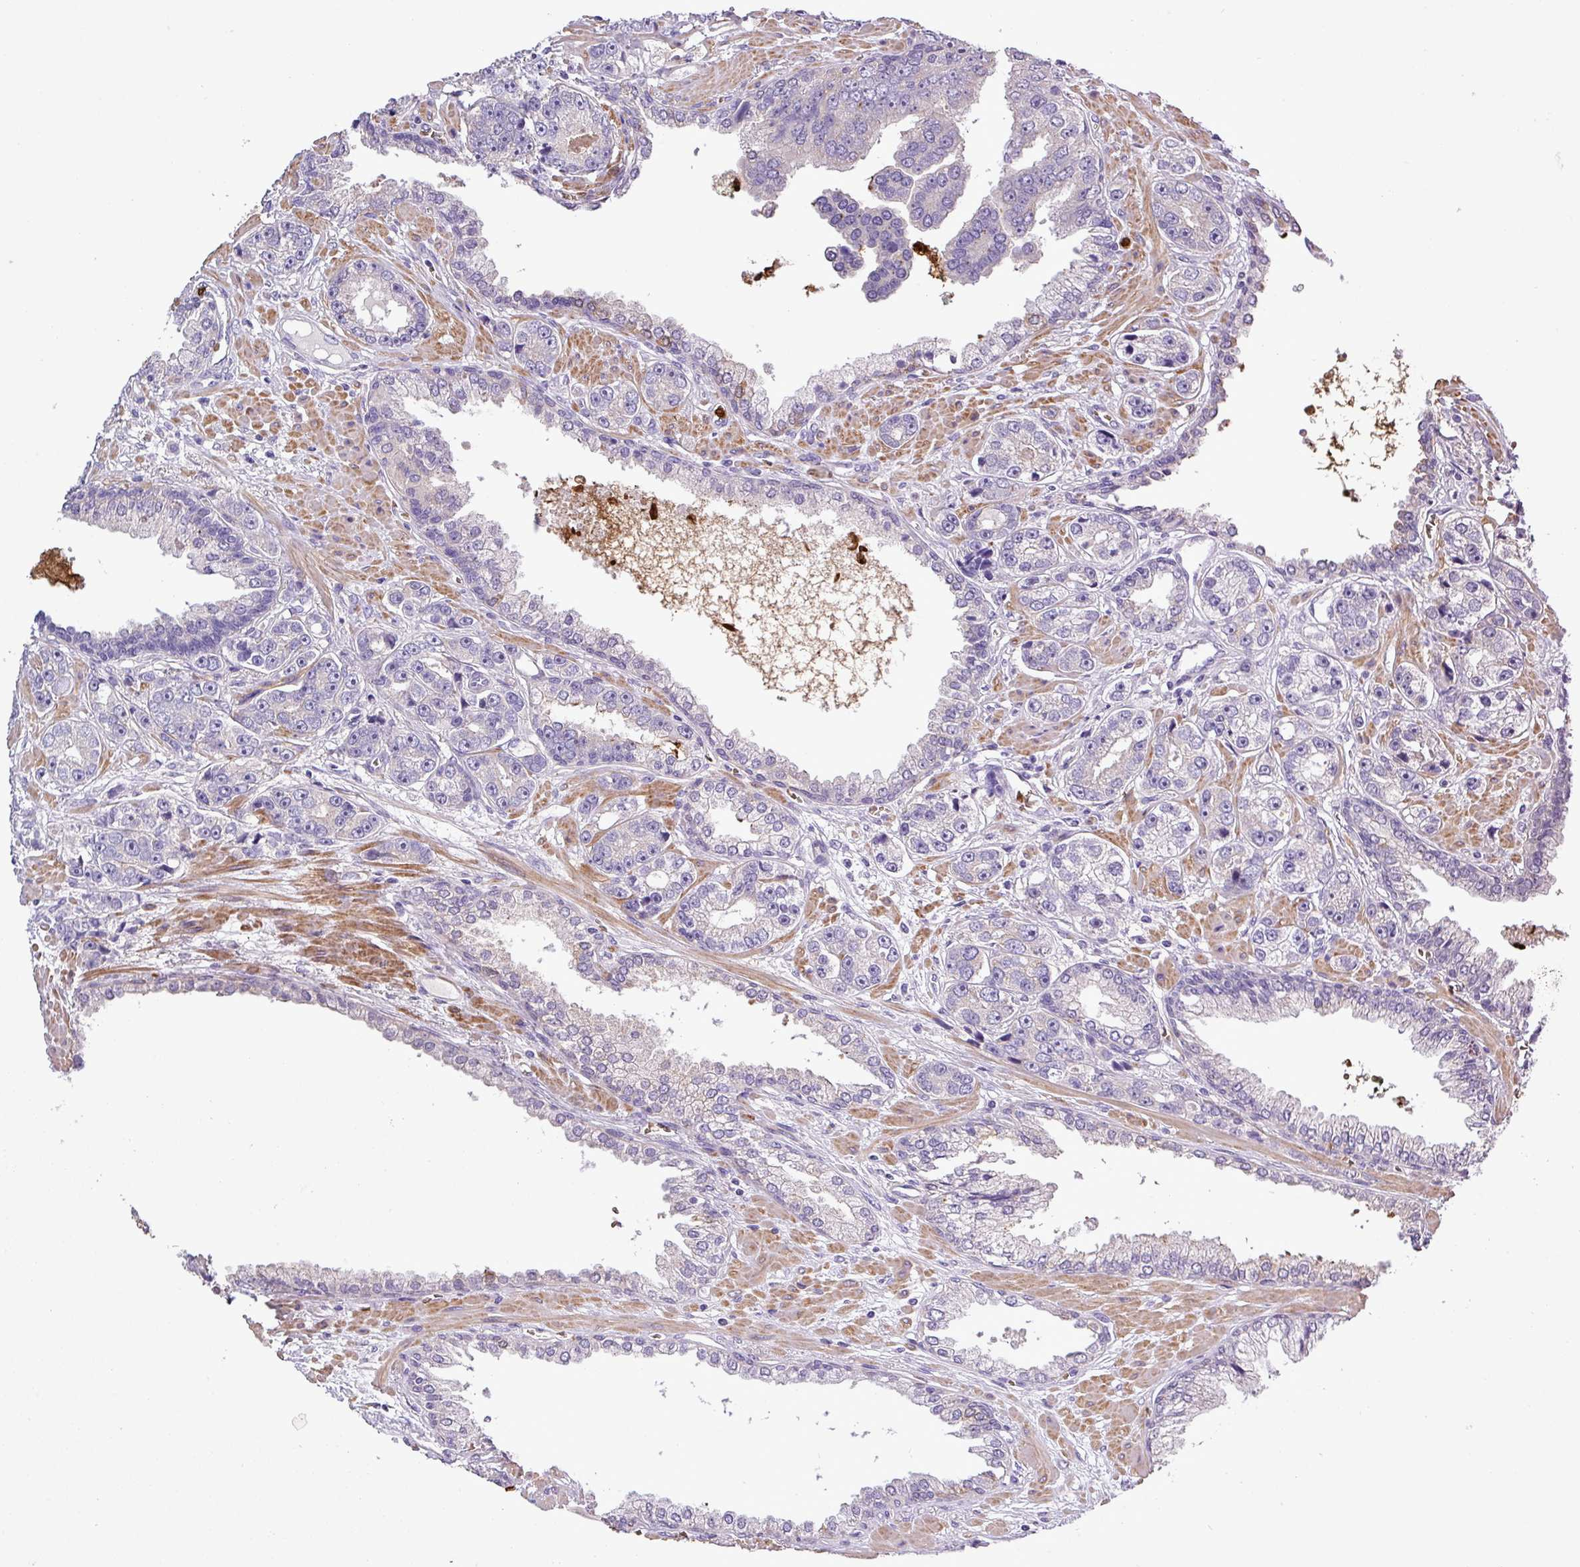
{"staining": {"intensity": "negative", "quantity": "none", "location": "none"}, "tissue": "prostate cancer", "cell_type": "Tumor cells", "image_type": "cancer", "snomed": [{"axis": "morphology", "description": "Adenocarcinoma, High grade"}, {"axis": "topography", "description": "Prostate"}], "caption": "The histopathology image displays no significant staining in tumor cells of prostate cancer.", "gene": "MGAT4B", "patient": {"sex": "male", "age": 71}}